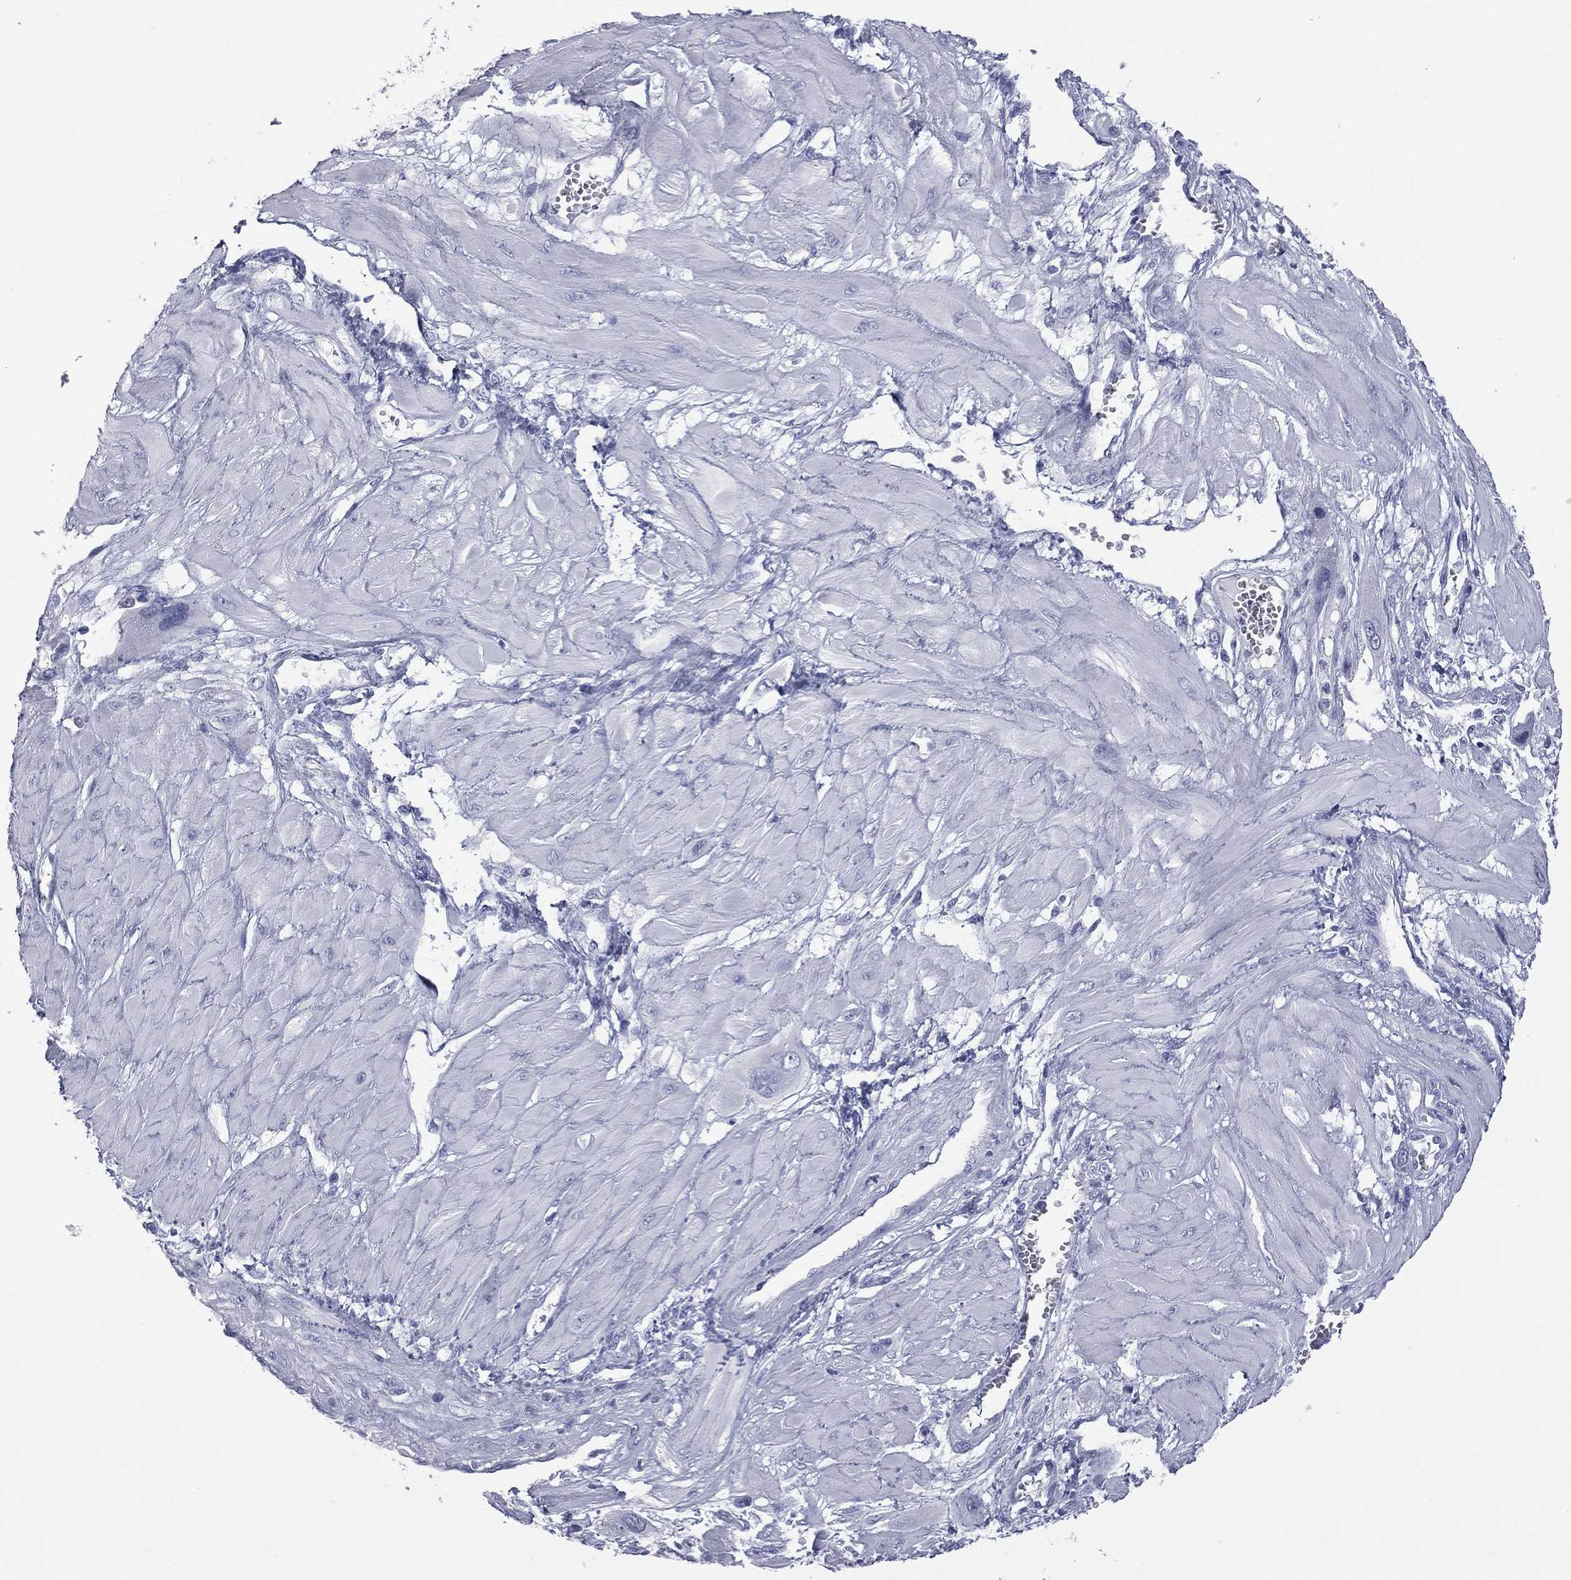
{"staining": {"intensity": "negative", "quantity": "none", "location": "none"}, "tissue": "cervical cancer", "cell_type": "Tumor cells", "image_type": "cancer", "snomed": [{"axis": "morphology", "description": "Squamous cell carcinoma, NOS"}, {"axis": "topography", "description": "Cervix"}], "caption": "High power microscopy image of an IHC image of cervical cancer, revealing no significant expression in tumor cells.", "gene": "MLN", "patient": {"sex": "female", "age": 34}}